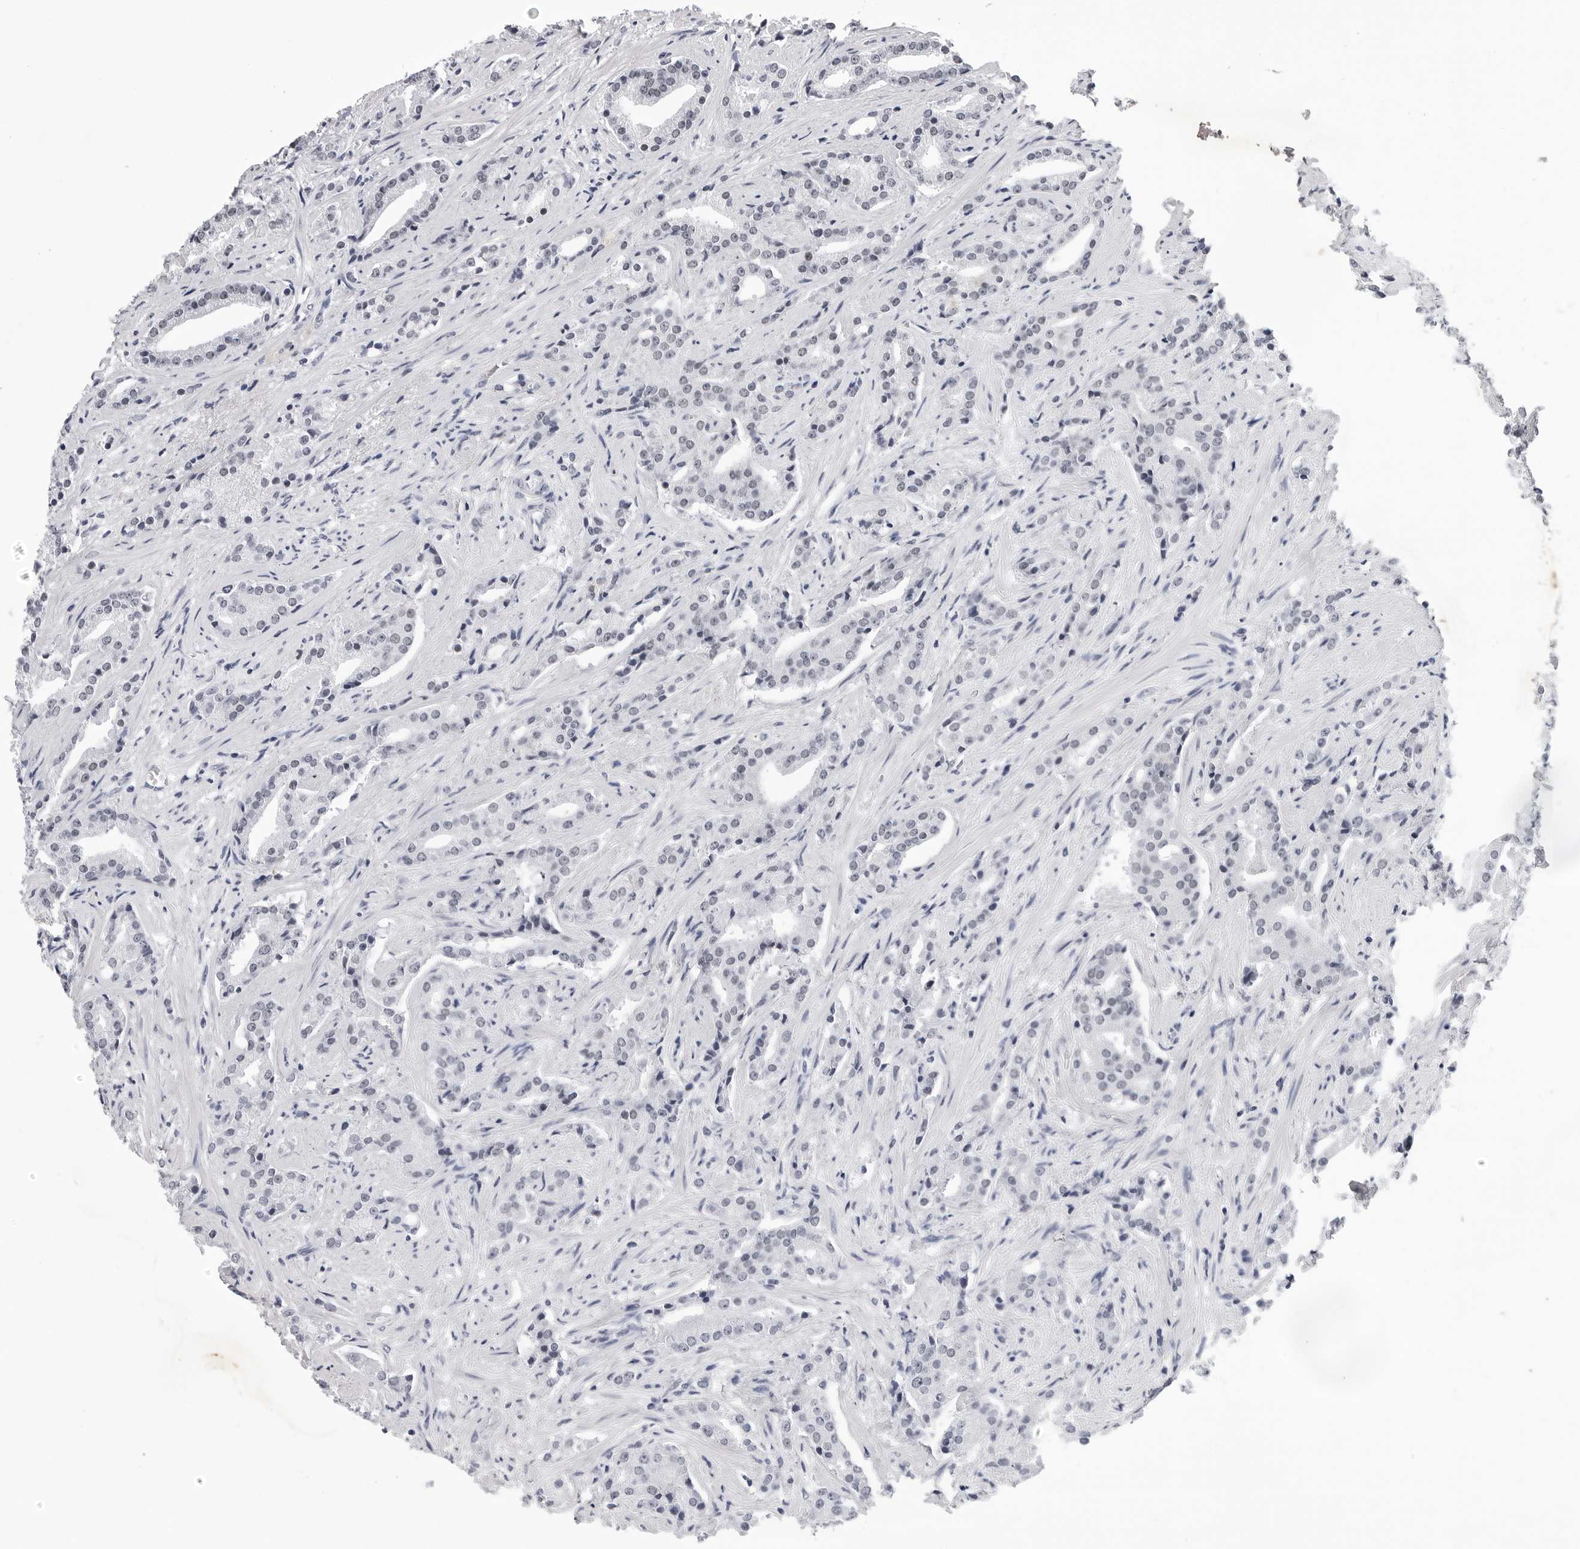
{"staining": {"intensity": "negative", "quantity": "none", "location": "none"}, "tissue": "prostate cancer", "cell_type": "Tumor cells", "image_type": "cancer", "snomed": [{"axis": "morphology", "description": "Adenocarcinoma, Low grade"}, {"axis": "topography", "description": "Prostate"}], "caption": "This image is of prostate cancer (adenocarcinoma (low-grade)) stained with IHC to label a protein in brown with the nuclei are counter-stained blue. There is no staining in tumor cells. (Immunohistochemistry (ihc), brightfield microscopy, high magnification).", "gene": "SF3B4", "patient": {"sex": "male", "age": 67}}